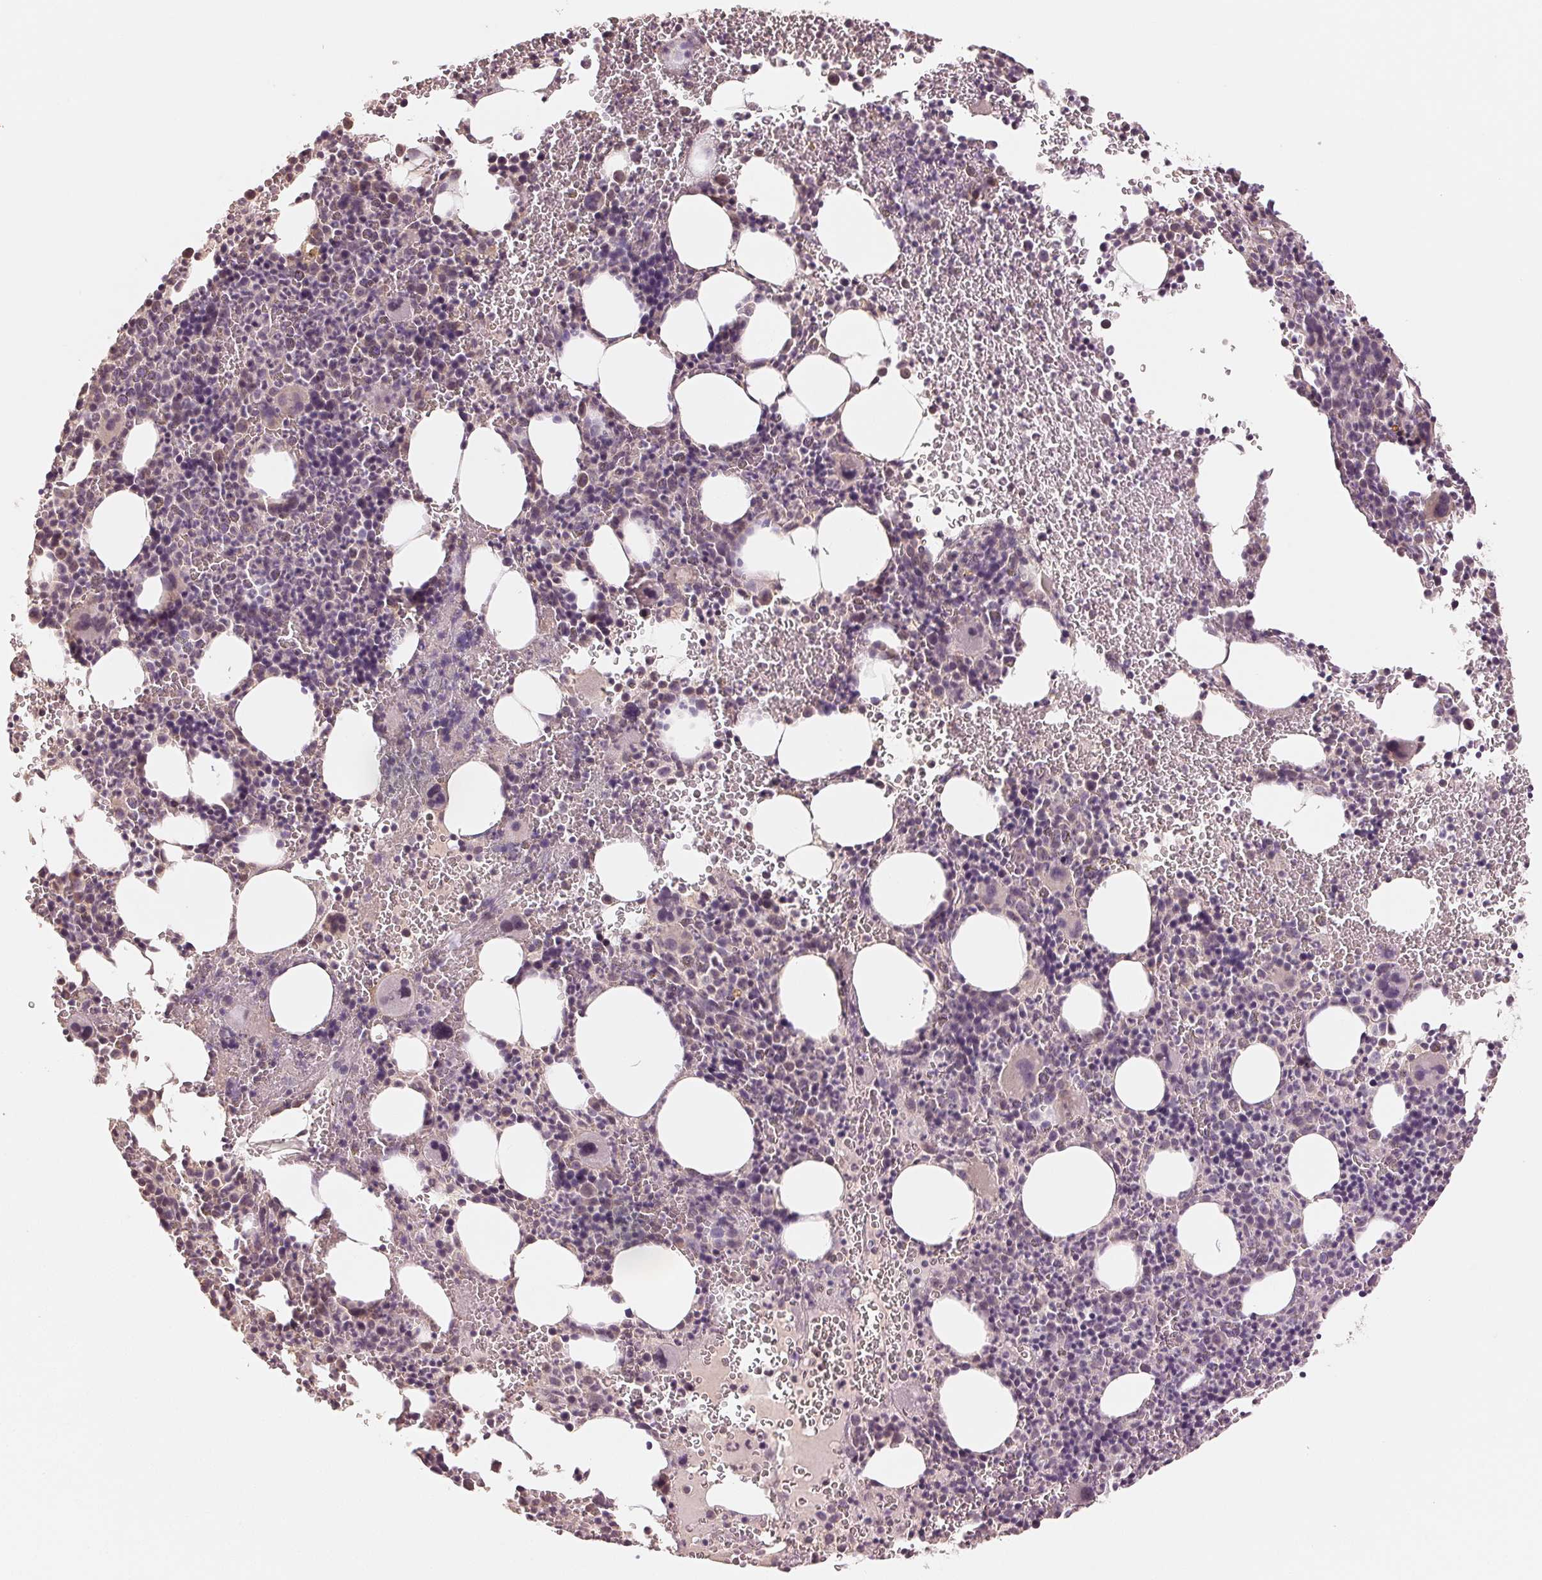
{"staining": {"intensity": "weak", "quantity": "<25%", "location": "nuclear"}, "tissue": "bone marrow", "cell_type": "Hematopoietic cells", "image_type": "normal", "snomed": [{"axis": "morphology", "description": "Normal tissue, NOS"}, {"axis": "topography", "description": "Bone marrow"}], "caption": "Micrograph shows no significant protein positivity in hematopoietic cells of unremarkable bone marrow.", "gene": "COX14", "patient": {"sex": "male", "age": 63}}